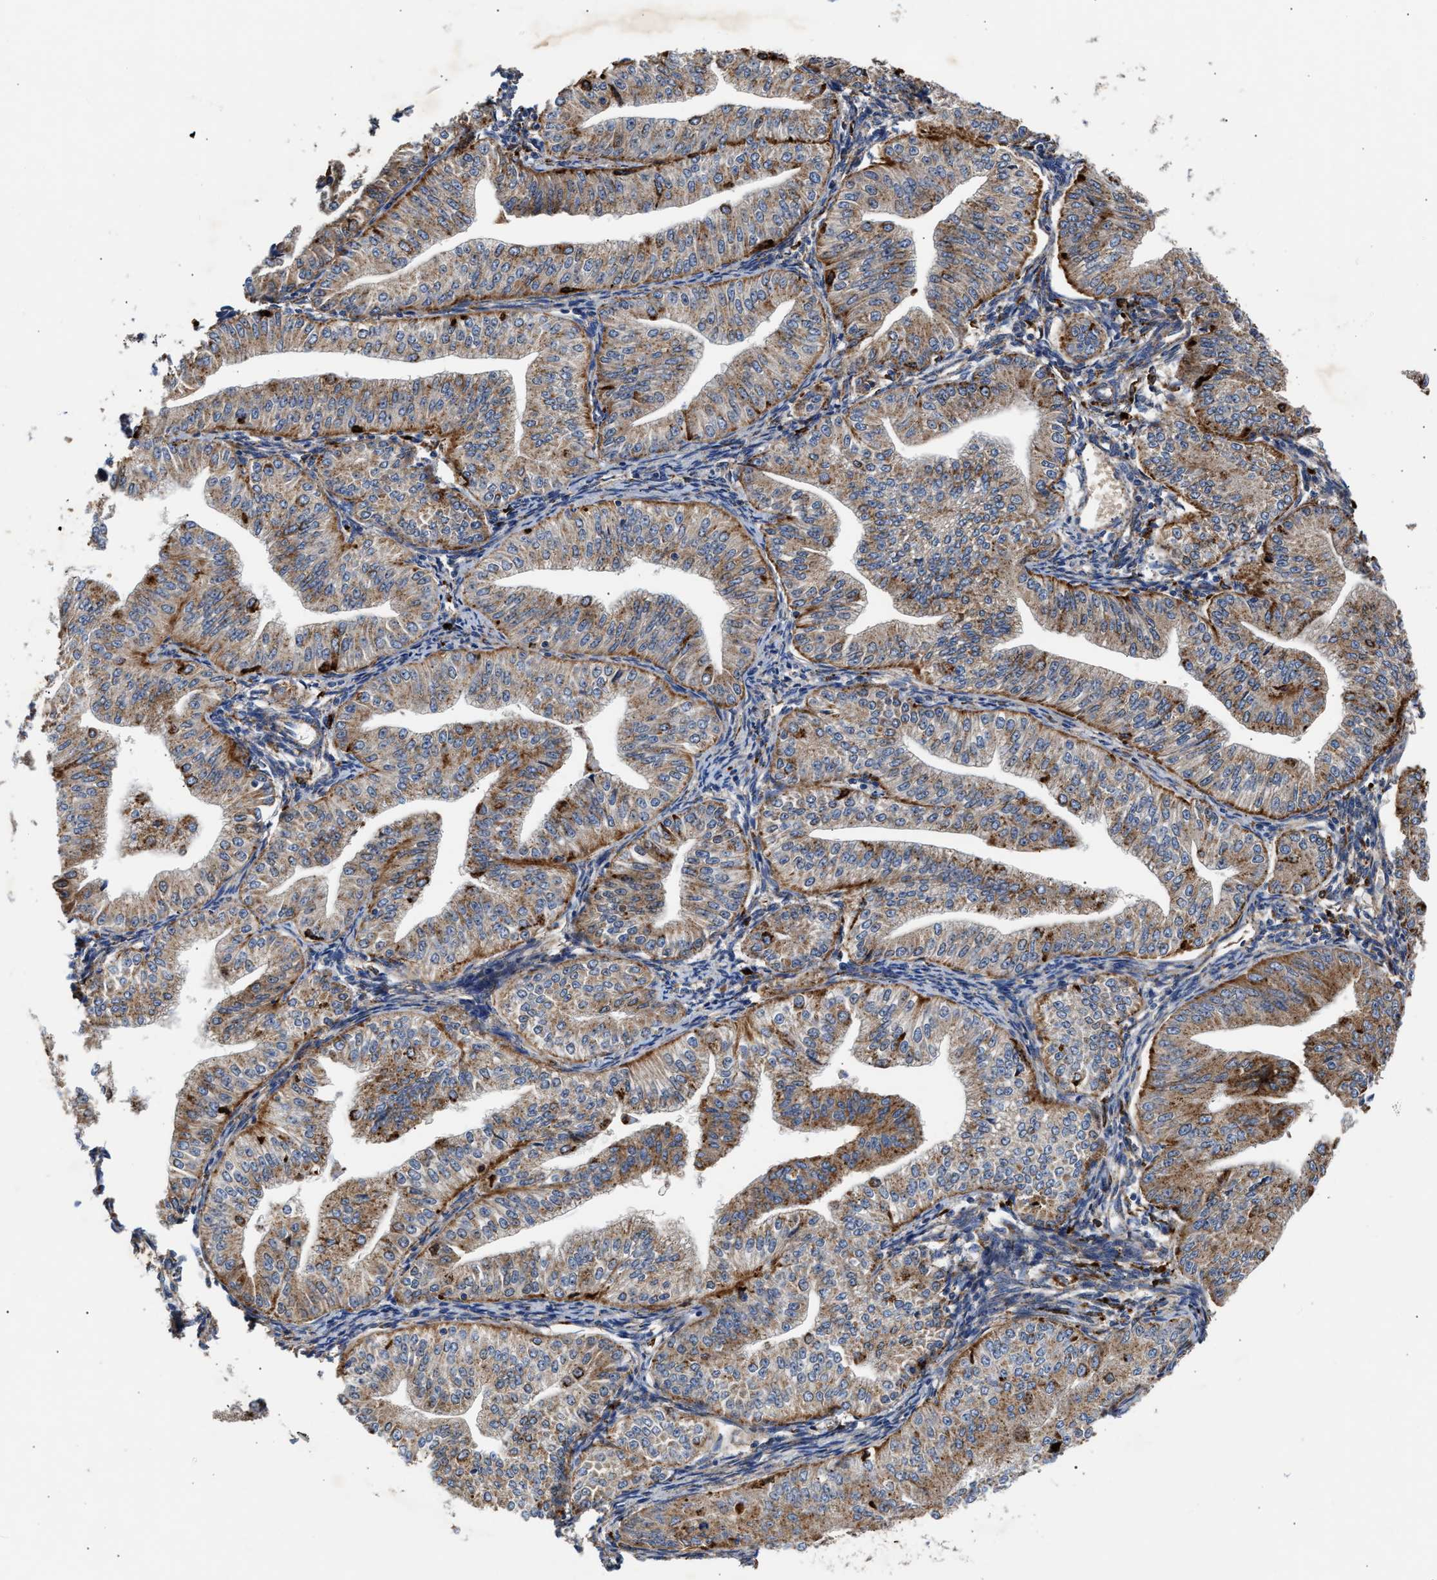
{"staining": {"intensity": "moderate", "quantity": ">75%", "location": "cytoplasmic/membranous"}, "tissue": "endometrial cancer", "cell_type": "Tumor cells", "image_type": "cancer", "snomed": [{"axis": "morphology", "description": "Normal tissue, NOS"}, {"axis": "morphology", "description": "Adenocarcinoma, NOS"}, {"axis": "topography", "description": "Endometrium"}], "caption": "Endometrial cancer (adenocarcinoma) tissue displays moderate cytoplasmic/membranous staining in about >75% of tumor cells, visualized by immunohistochemistry.", "gene": "CCDC146", "patient": {"sex": "female", "age": 53}}